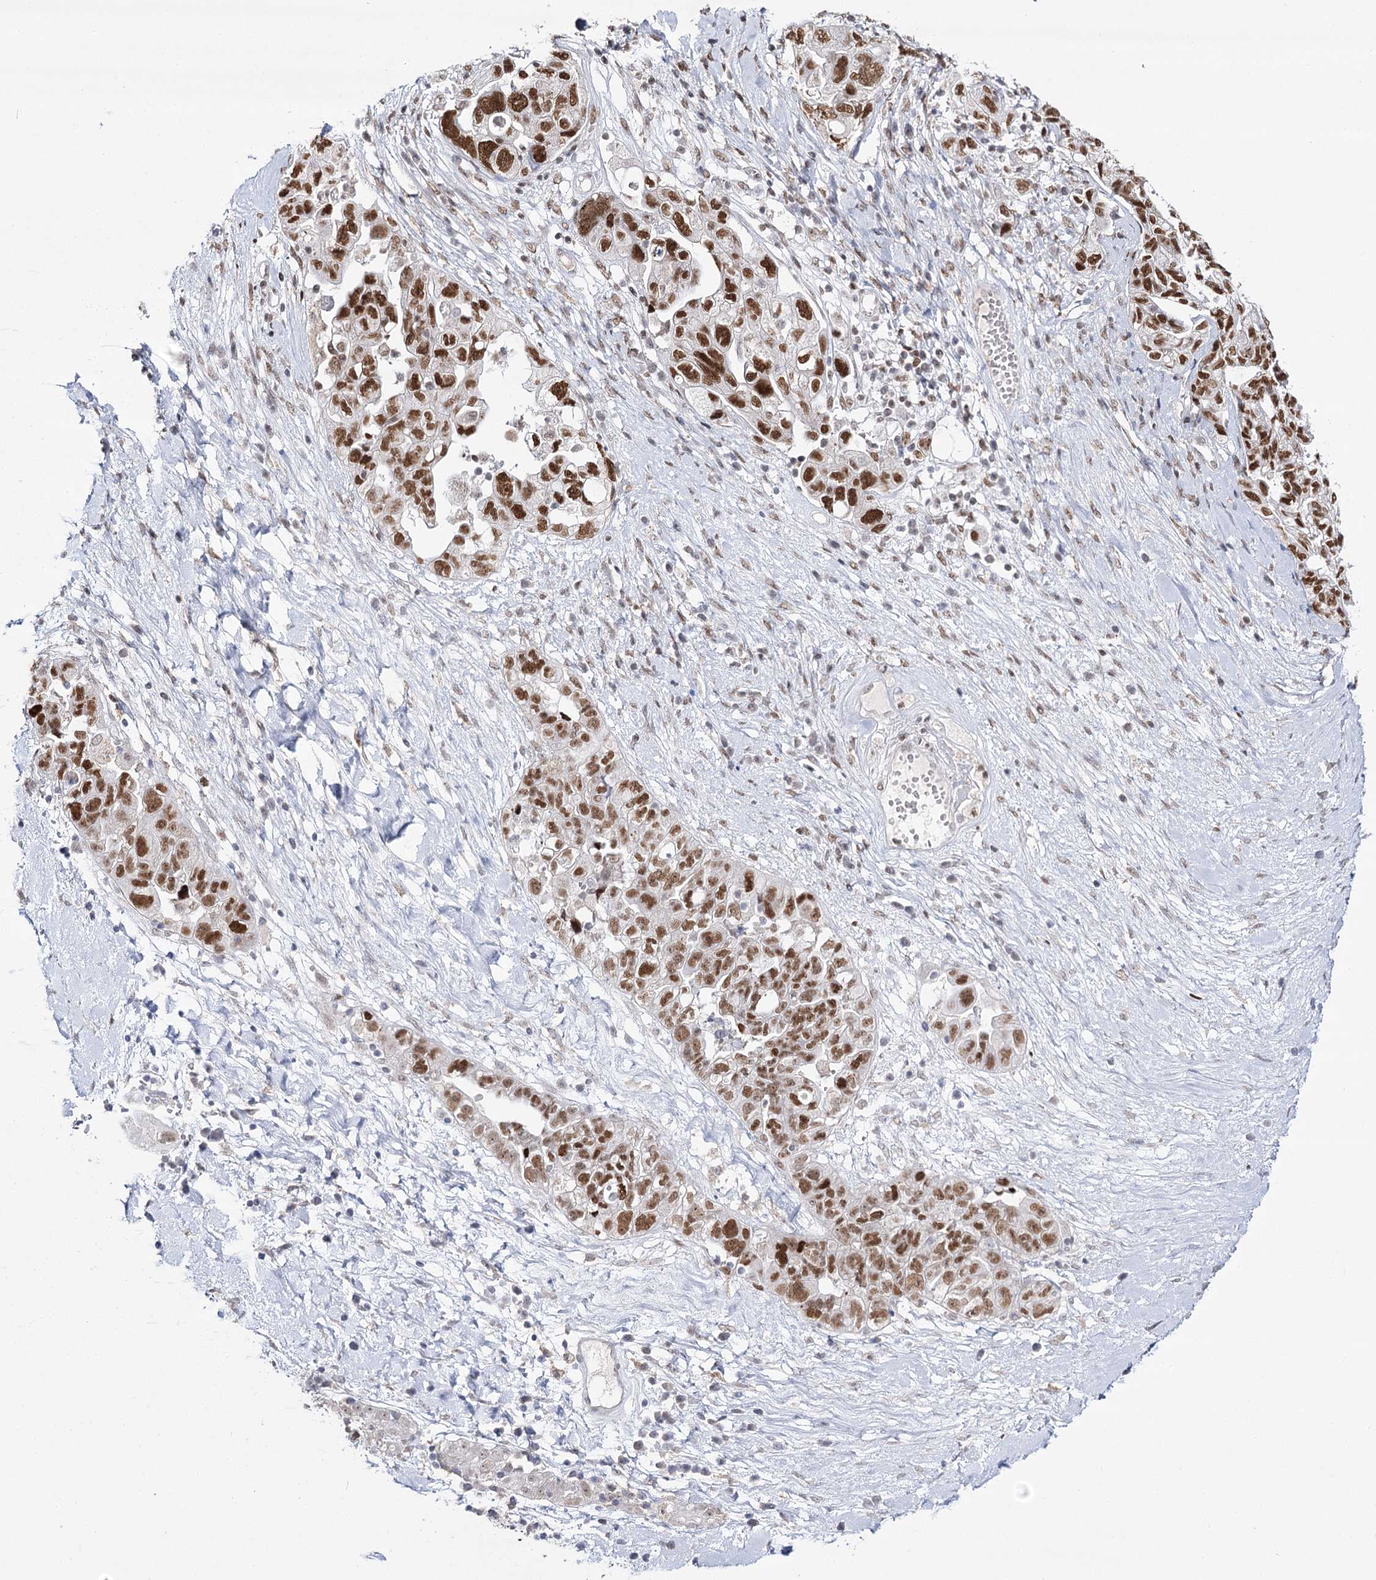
{"staining": {"intensity": "moderate", "quantity": ">75%", "location": "nuclear"}, "tissue": "ovarian cancer", "cell_type": "Tumor cells", "image_type": "cancer", "snomed": [{"axis": "morphology", "description": "Carcinoma, NOS"}, {"axis": "morphology", "description": "Cystadenocarcinoma, serous, NOS"}, {"axis": "topography", "description": "Ovary"}], "caption": "This photomicrograph shows immunohistochemistry (IHC) staining of human ovarian cancer (carcinoma), with medium moderate nuclear positivity in about >75% of tumor cells.", "gene": "VGLL4", "patient": {"sex": "female", "age": 69}}